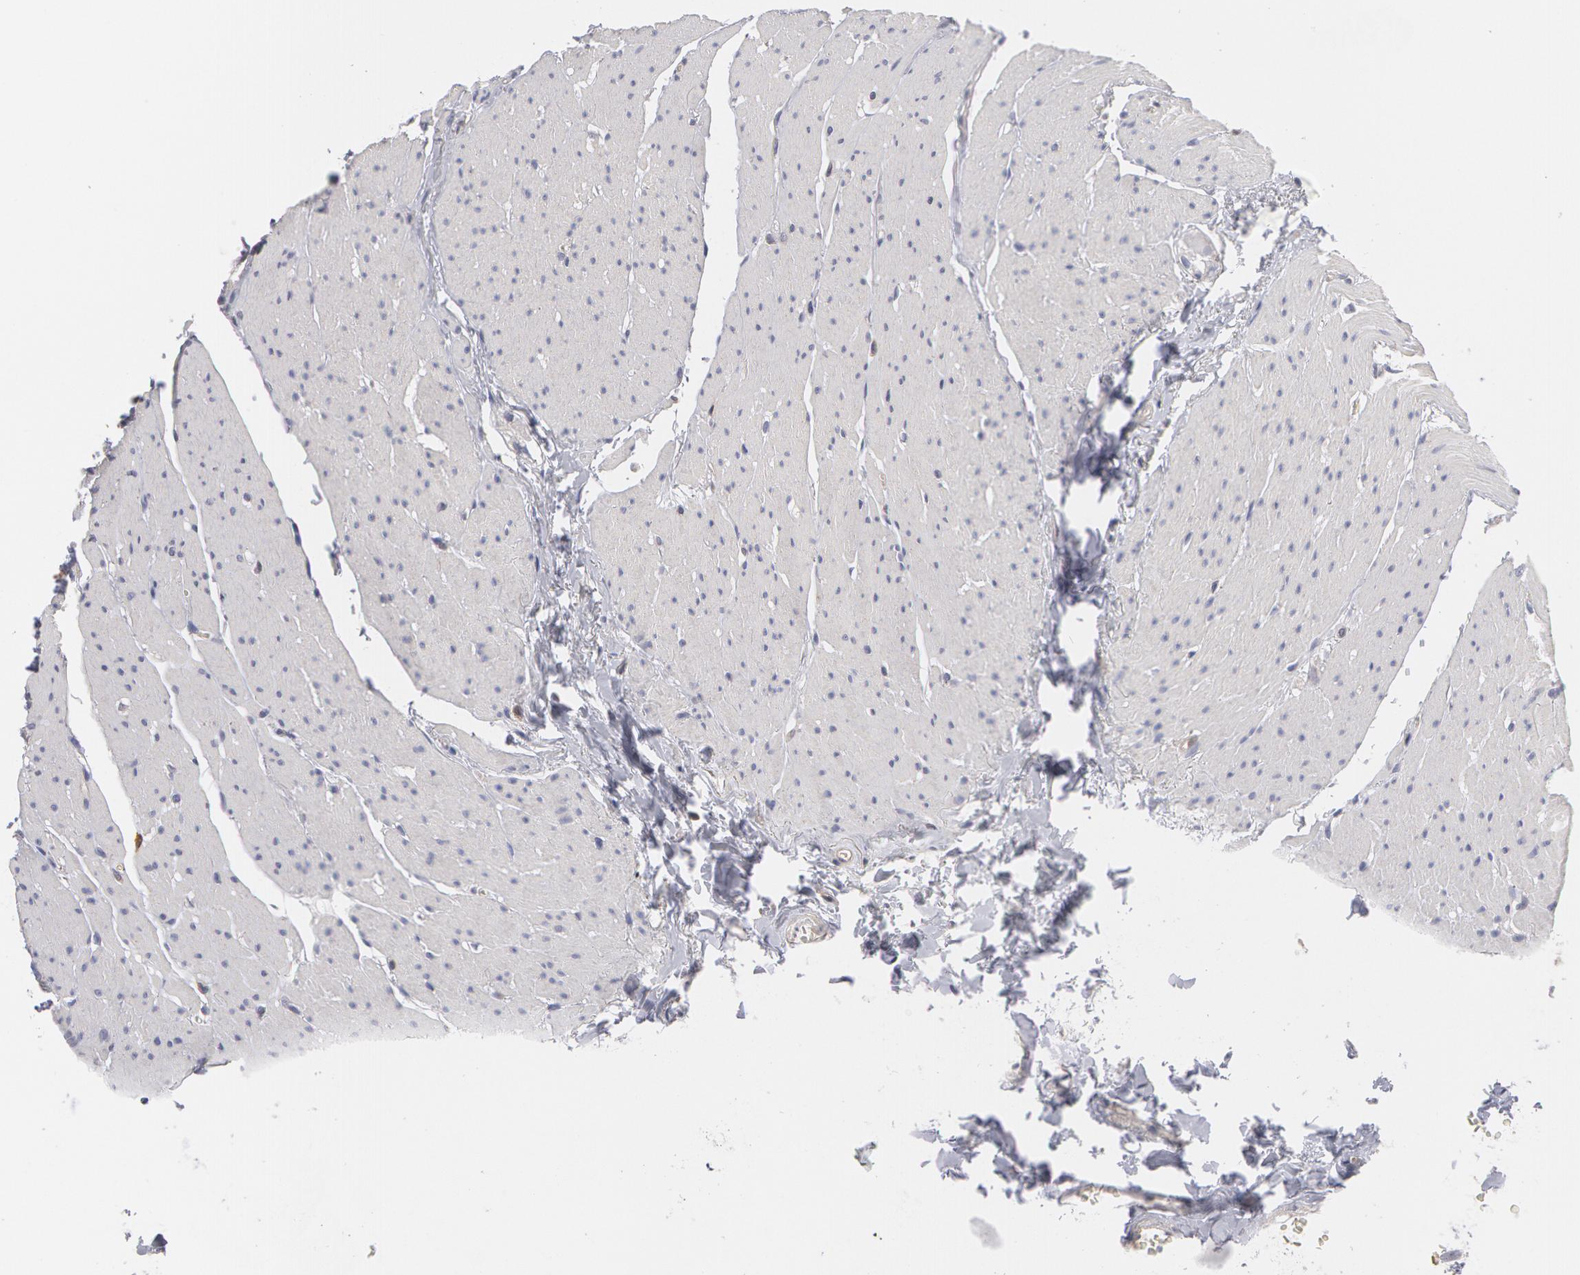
{"staining": {"intensity": "weak", "quantity": "<25%", "location": "cytoplasmic/membranous"}, "tissue": "rectum", "cell_type": "Glandular cells", "image_type": "normal", "snomed": [{"axis": "morphology", "description": "Normal tissue, NOS"}, {"axis": "topography", "description": "Rectum"}], "caption": "High magnification brightfield microscopy of unremarkable rectum stained with DAB (3,3'-diaminobenzidine) (brown) and counterstained with hematoxylin (blue): glandular cells show no significant staining. Brightfield microscopy of immunohistochemistry (IHC) stained with DAB (3,3'-diaminobenzidine) (brown) and hematoxylin (blue), captured at high magnification.", "gene": "CAT", "patient": {"sex": "male", "age": 86}}